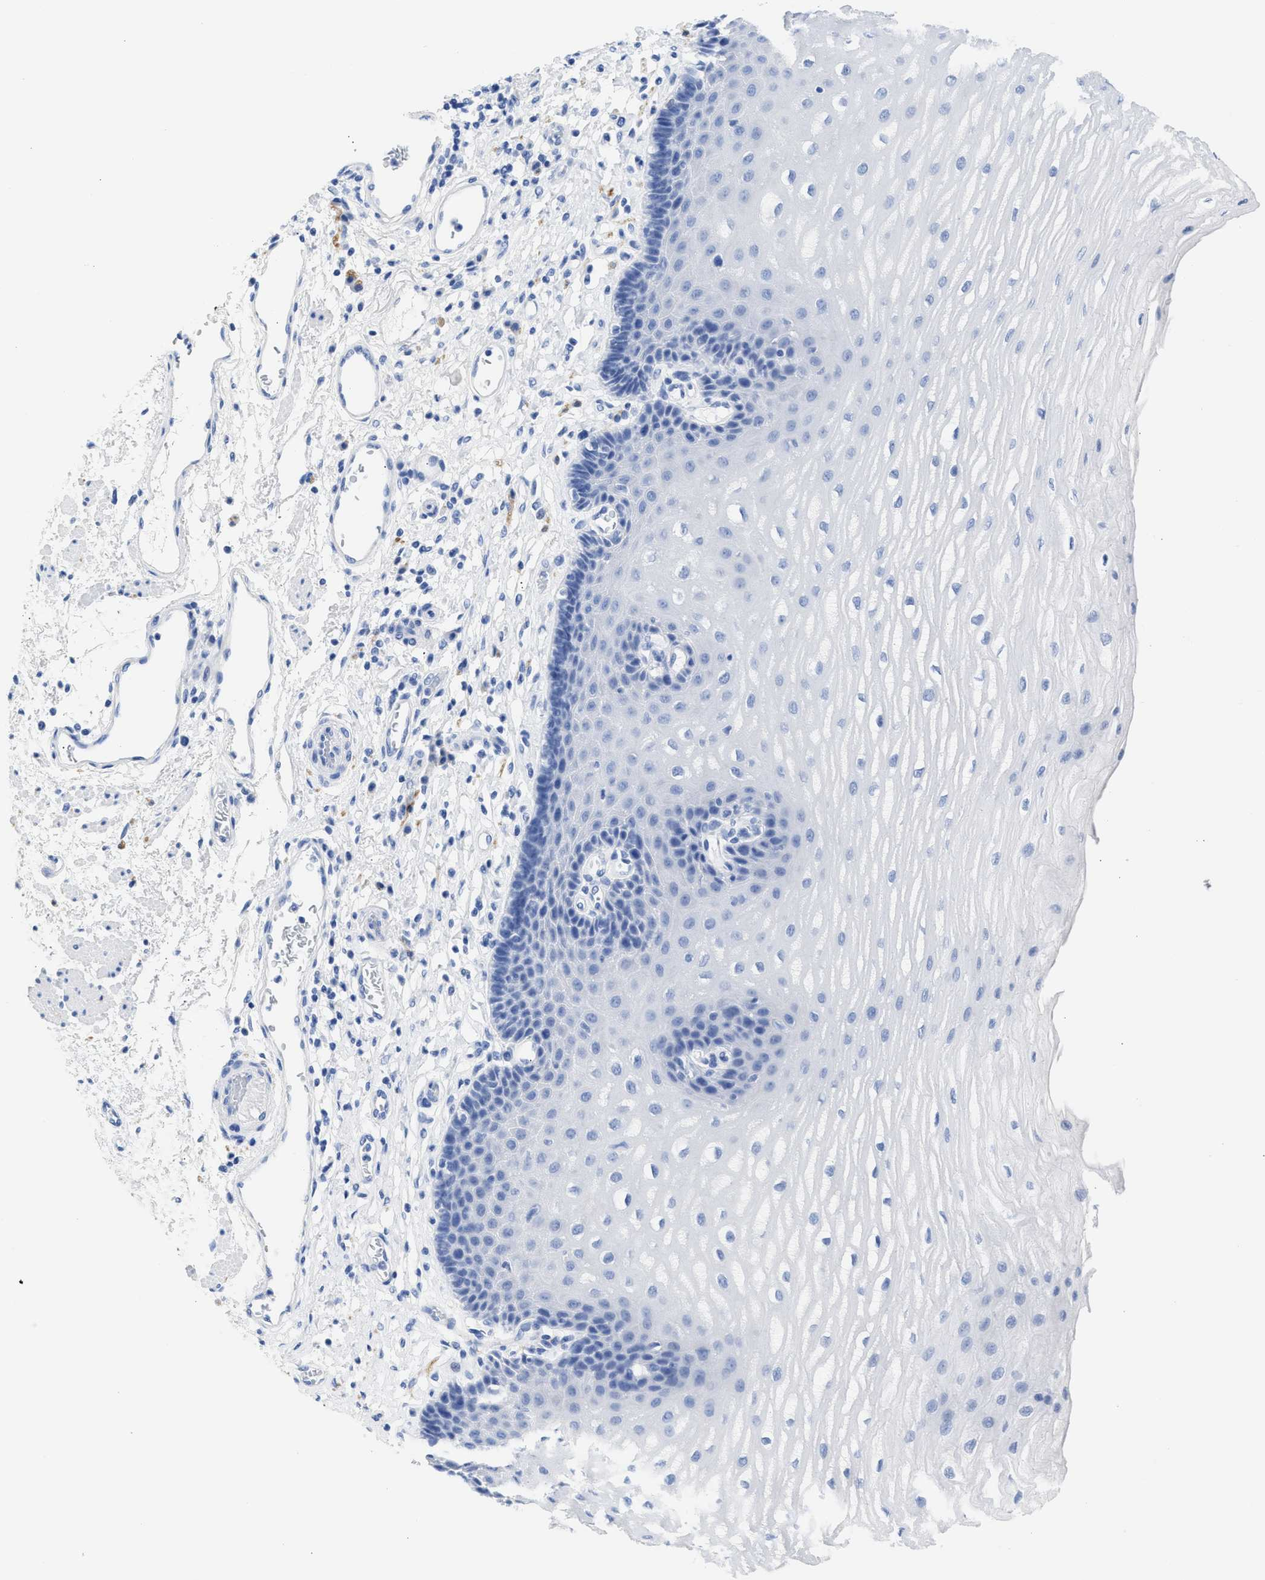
{"staining": {"intensity": "negative", "quantity": "none", "location": "none"}, "tissue": "esophagus", "cell_type": "Squamous epithelial cells", "image_type": "normal", "snomed": [{"axis": "morphology", "description": "Normal tissue, NOS"}, {"axis": "topography", "description": "Esophagus"}], "caption": "Immunohistochemistry image of benign esophagus stained for a protein (brown), which demonstrates no staining in squamous epithelial cells.", "gene": "NCAM1", "patient": {"sex": "male", "age": 54}}